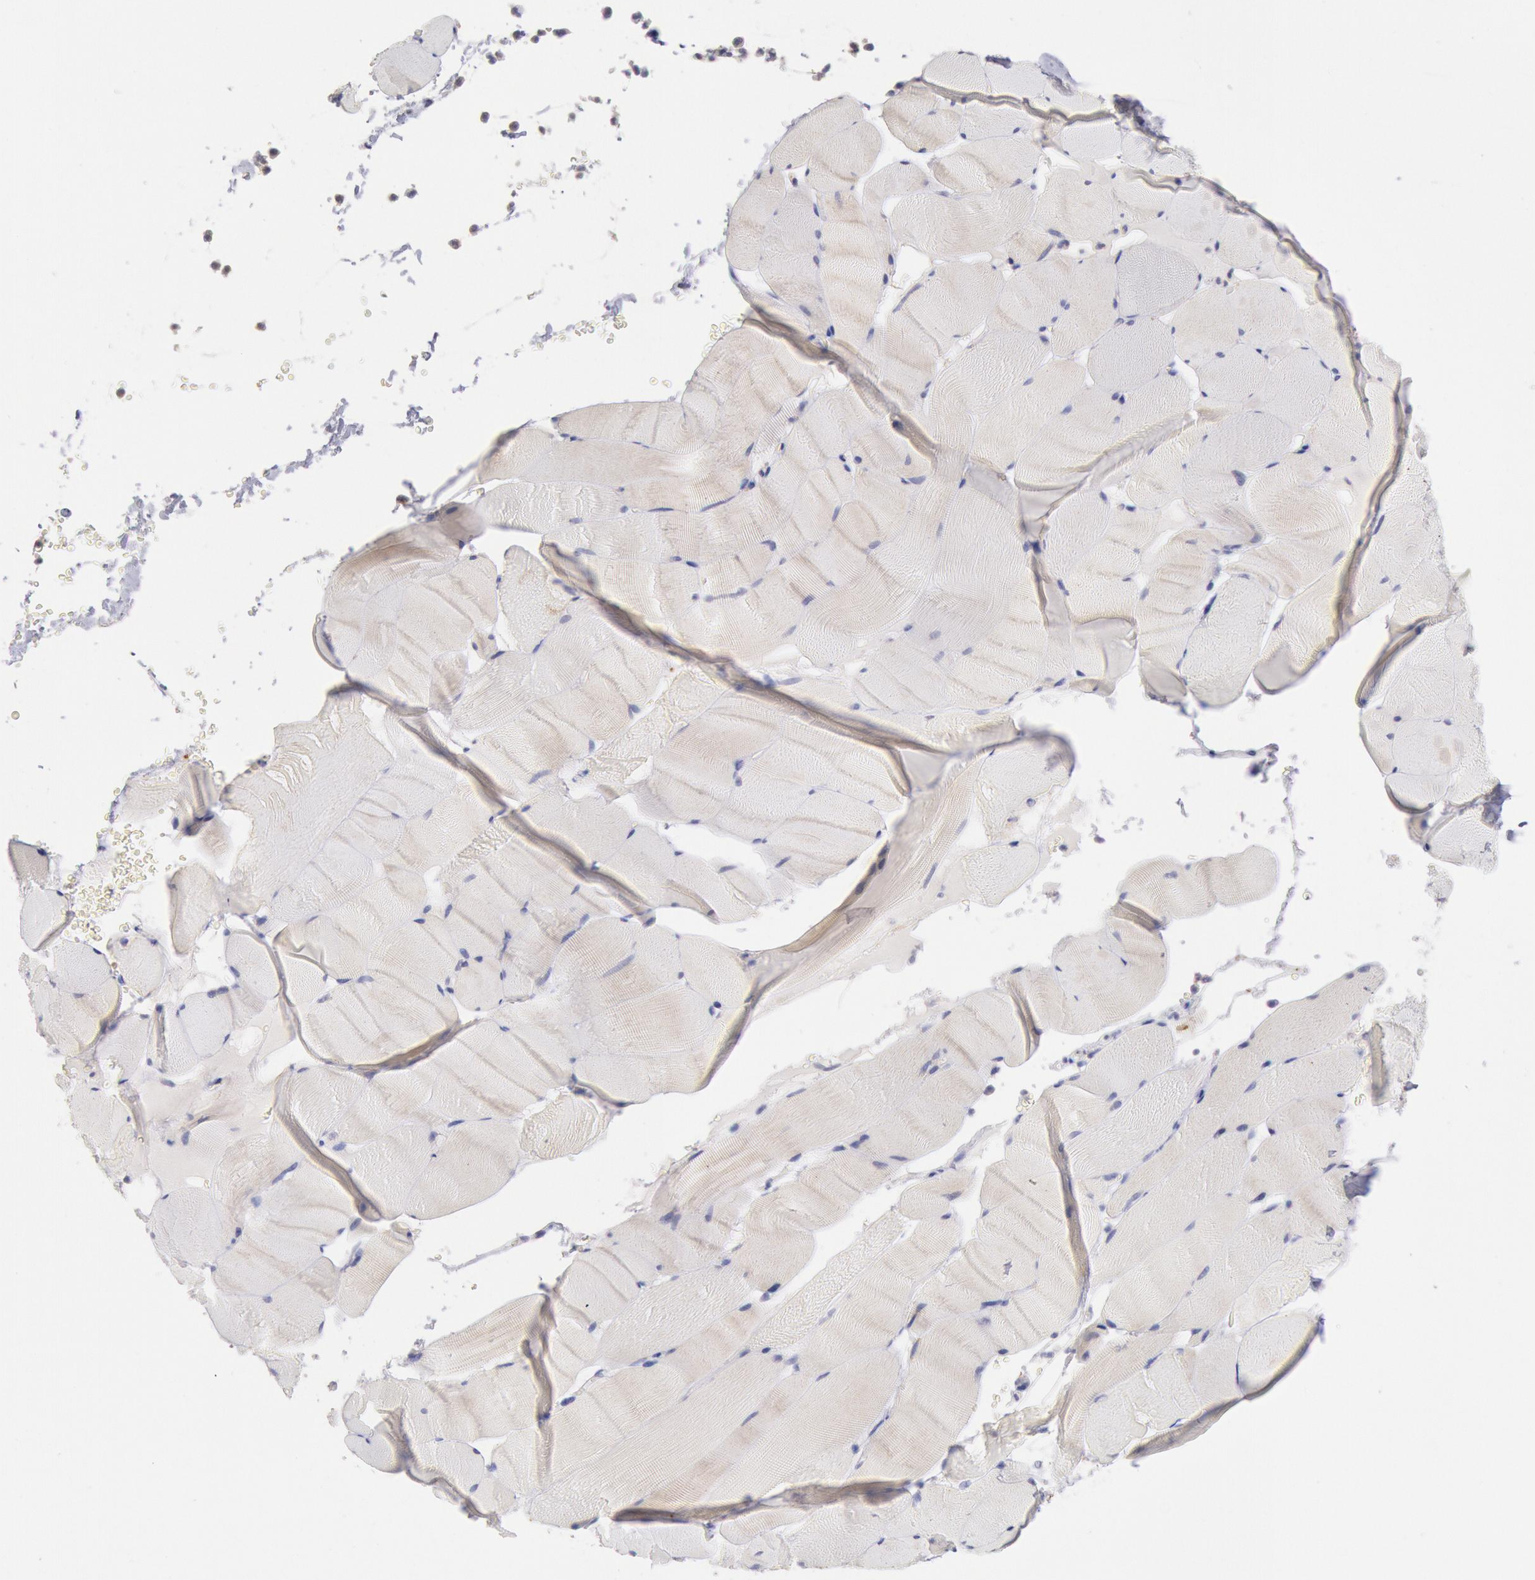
{"staining": {"intensity": "weak", "quantity": "25%-75%", "location": "cytoplasmic/membranous"}, "tissue": "skeletal muscle", "cell_type": "Myocytes", "image_type": "normal", "snomed": [{"axis": "morphology", "description": "Normal tissue, NOS"}, {"axis": "topography", "description": "Skeletal muscle"}], "caption": "Skeletal muscle stained with a protein marker demonstrates weak staining in myocytes.", "gene": "GAL3ST1", "patient": {"sex": "male", "age": 62}}